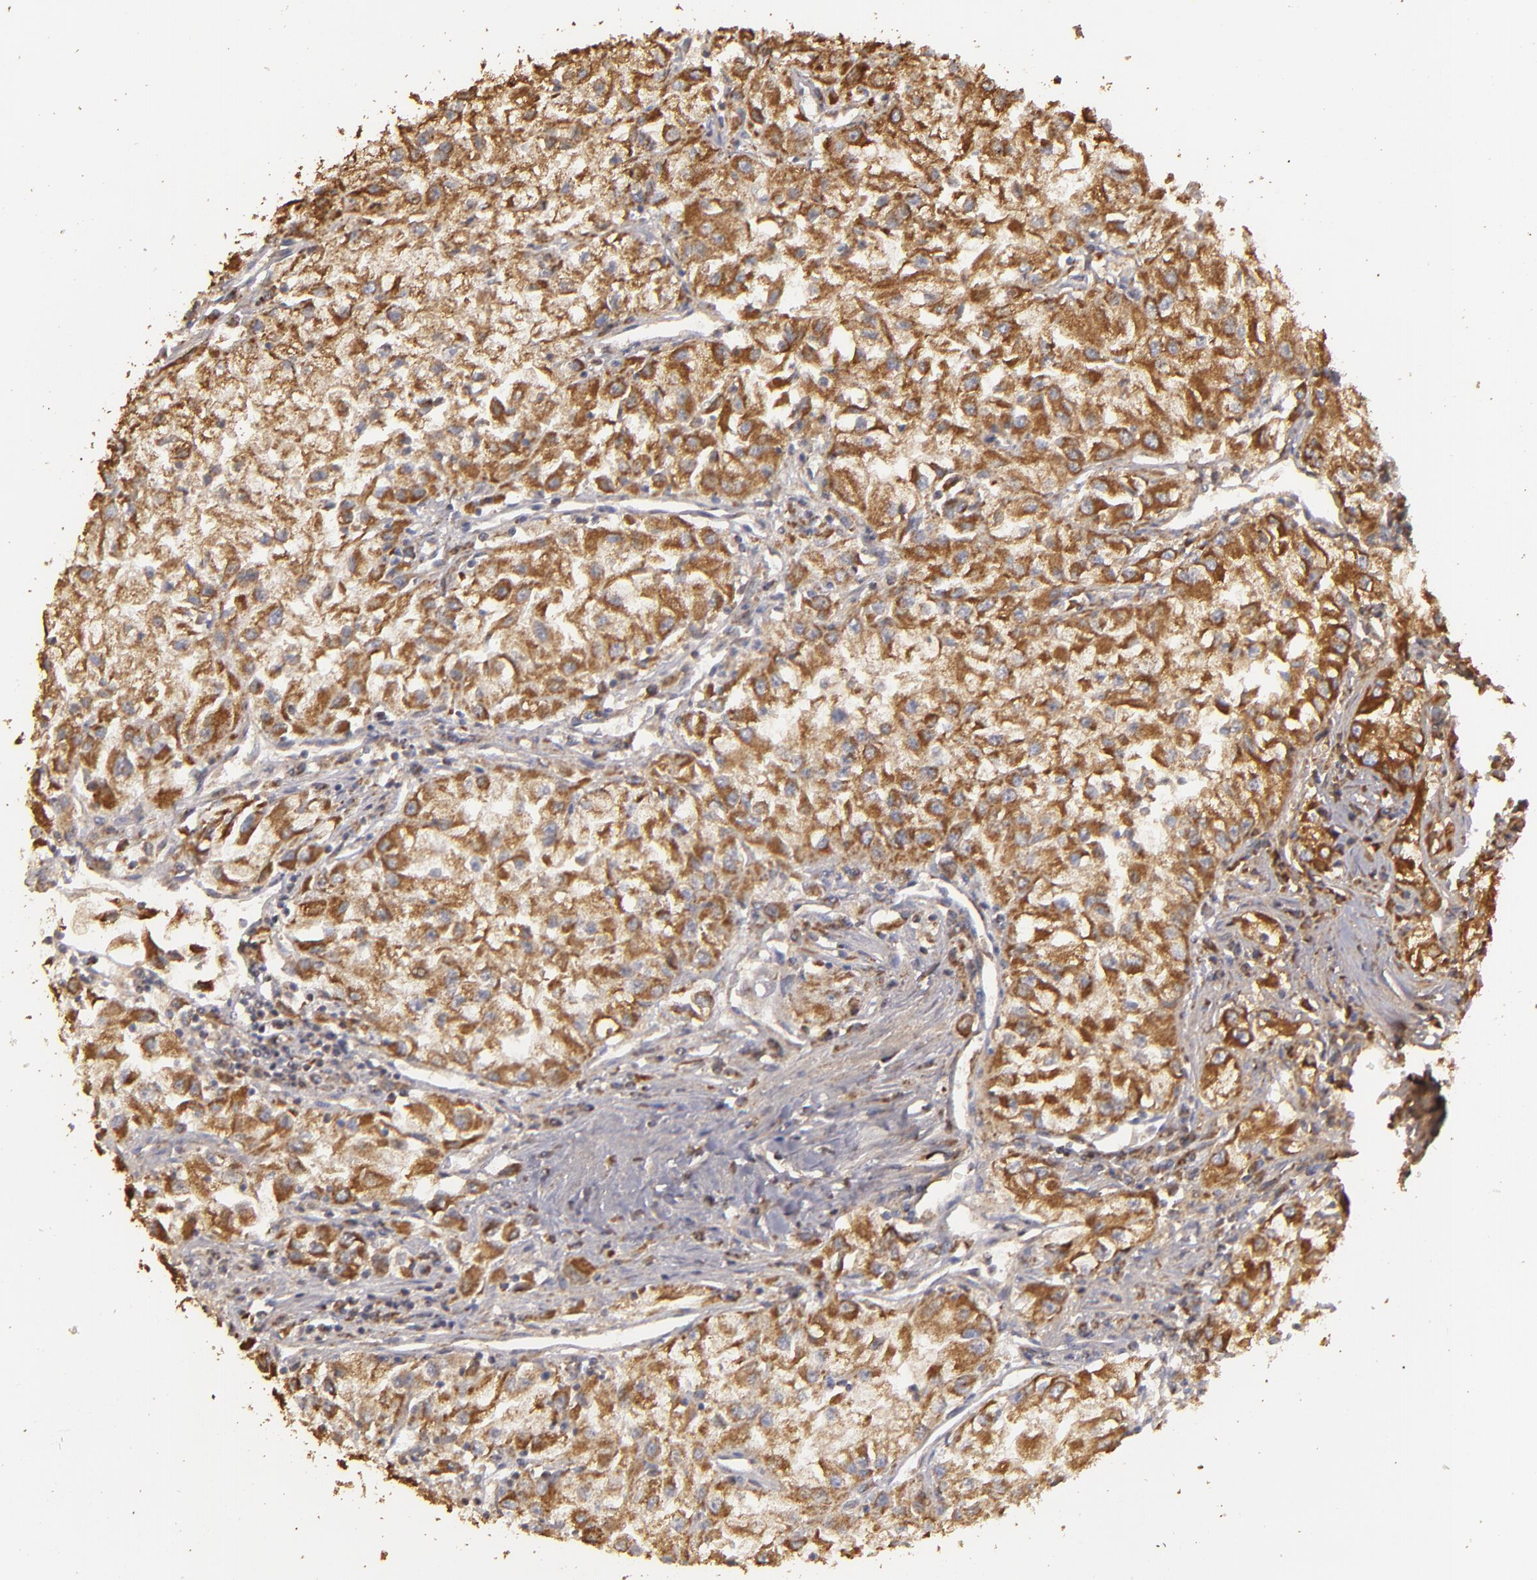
{"staining": {"intensity": "moderate", "quantity": ">75%", "location": "cytoplasmic/membranous"}, "tissue": "renal cancer", "cell_type": "Tumor cells", "image_type": "cancer", "snomed": [{"axis": "morphology", "description": "Adenocarcinoma, NOS"}, {"axis": "topography", "description": "Kidney"}], "caption": "A medium amount of moderate cytoplasmic/membranous expression is seen in about >75% of tumor cells in renal cancer (adenocarcinoma) tissue. Nuclei are stained in blue.", "gene": "CFB", "patient": {"sex": "male", "age": 59}}